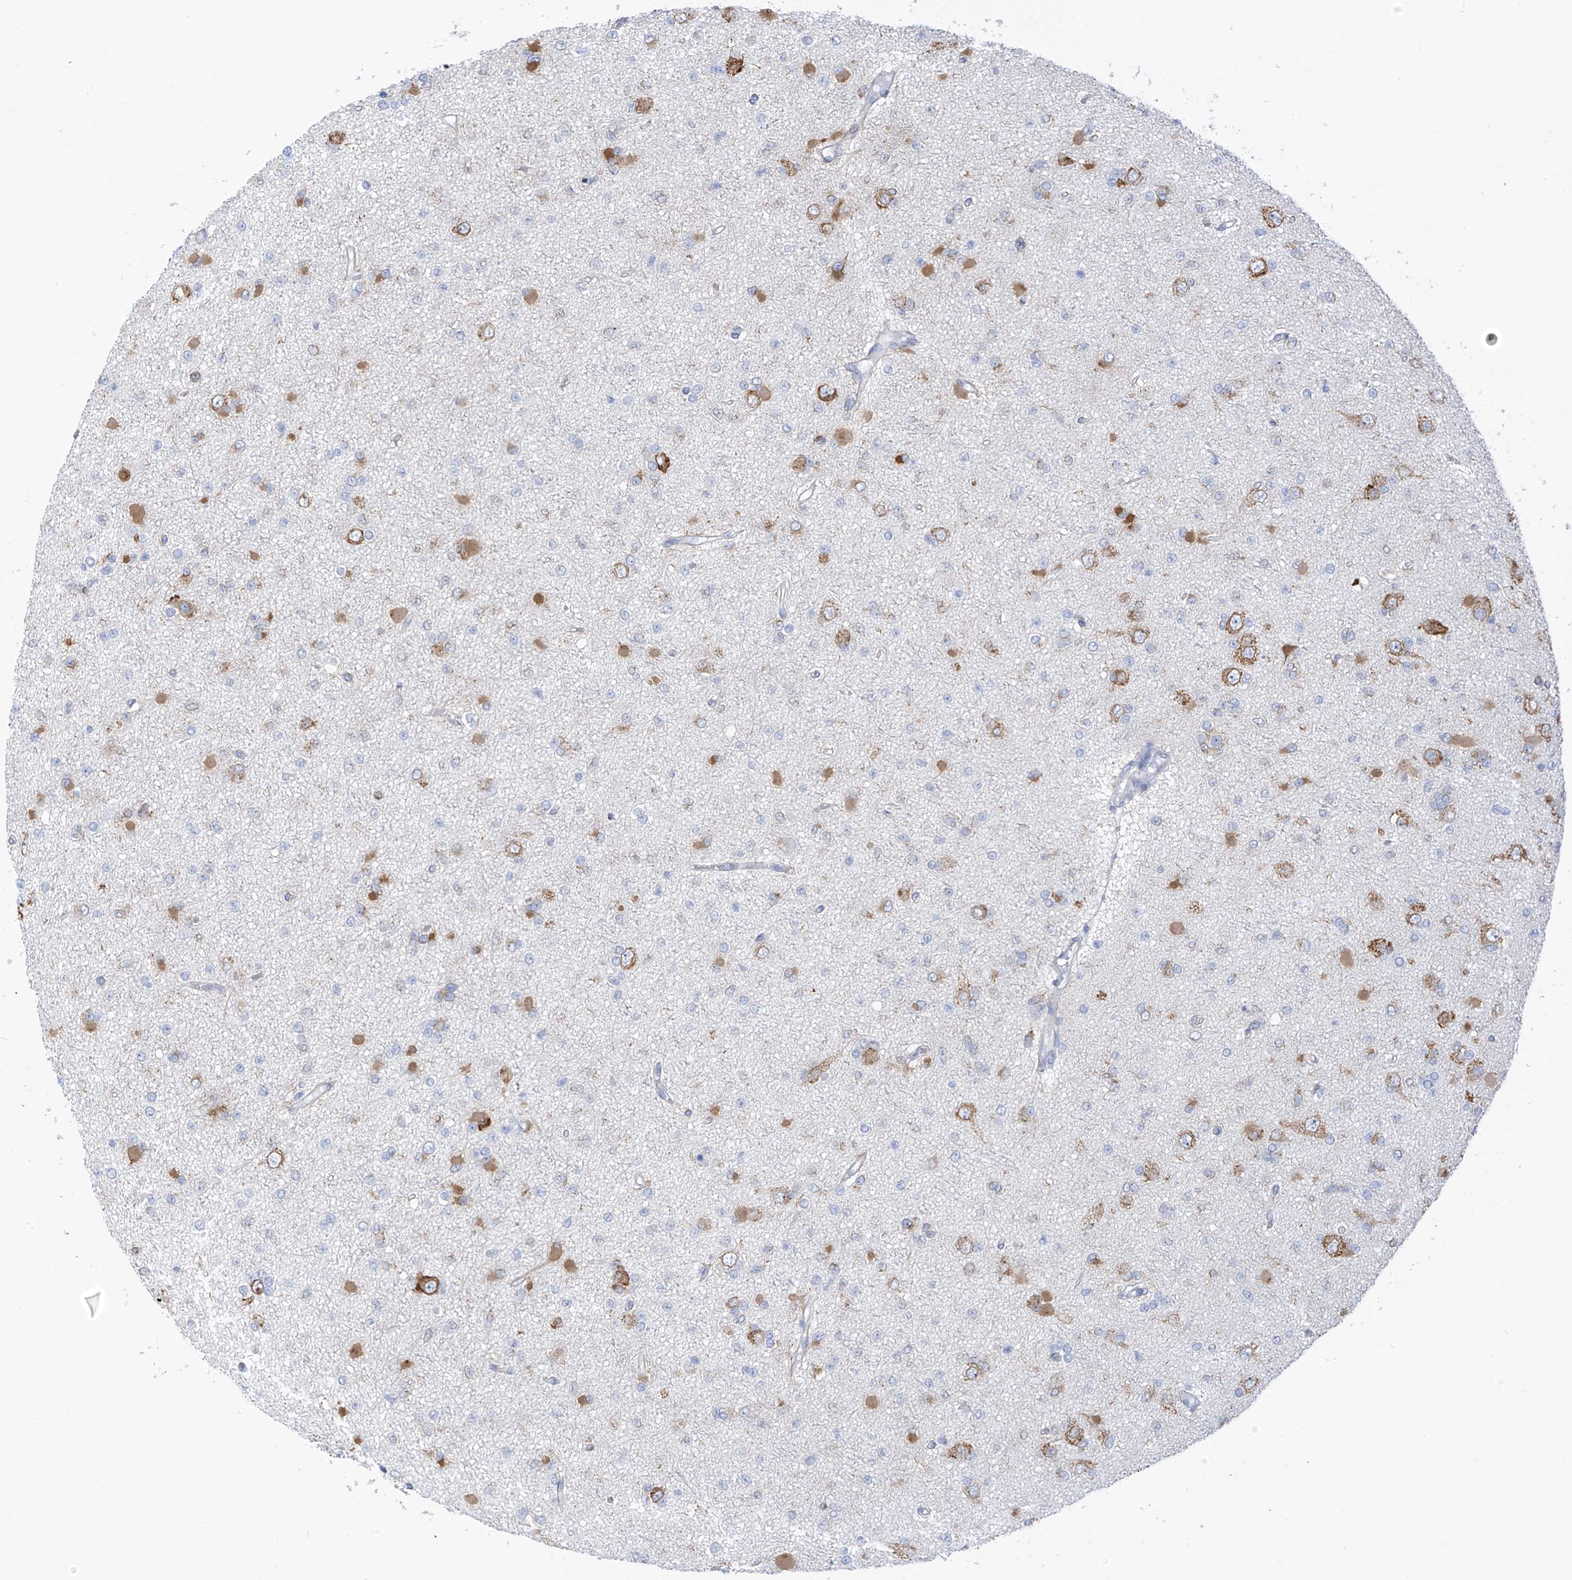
{"staining": {"intensity": "moderate", "quantity": "<25%", "location": "cytoplasmic/membranous"}, "tissue": "glioma", "cell_type": "Tumor cells", "image_type": "cancer", "snomed": [{"axis": "morphology", "description": "Glioma, malignant, Low grade"}, {"axis": "topography", "description": "Brain"}], "caption": "Protein expression analysis of low-grade glioma (malignant) exhibits moderate cytoplasmic/membranous positivity in approximately <25% of tumor cells. The protein is stained brown, and the nuclei are stained in blue (DAB IHC with brightfield microscopy, high magnification).", "gene": "RCN2", "patient": {"sex": "female", "age": 22}}